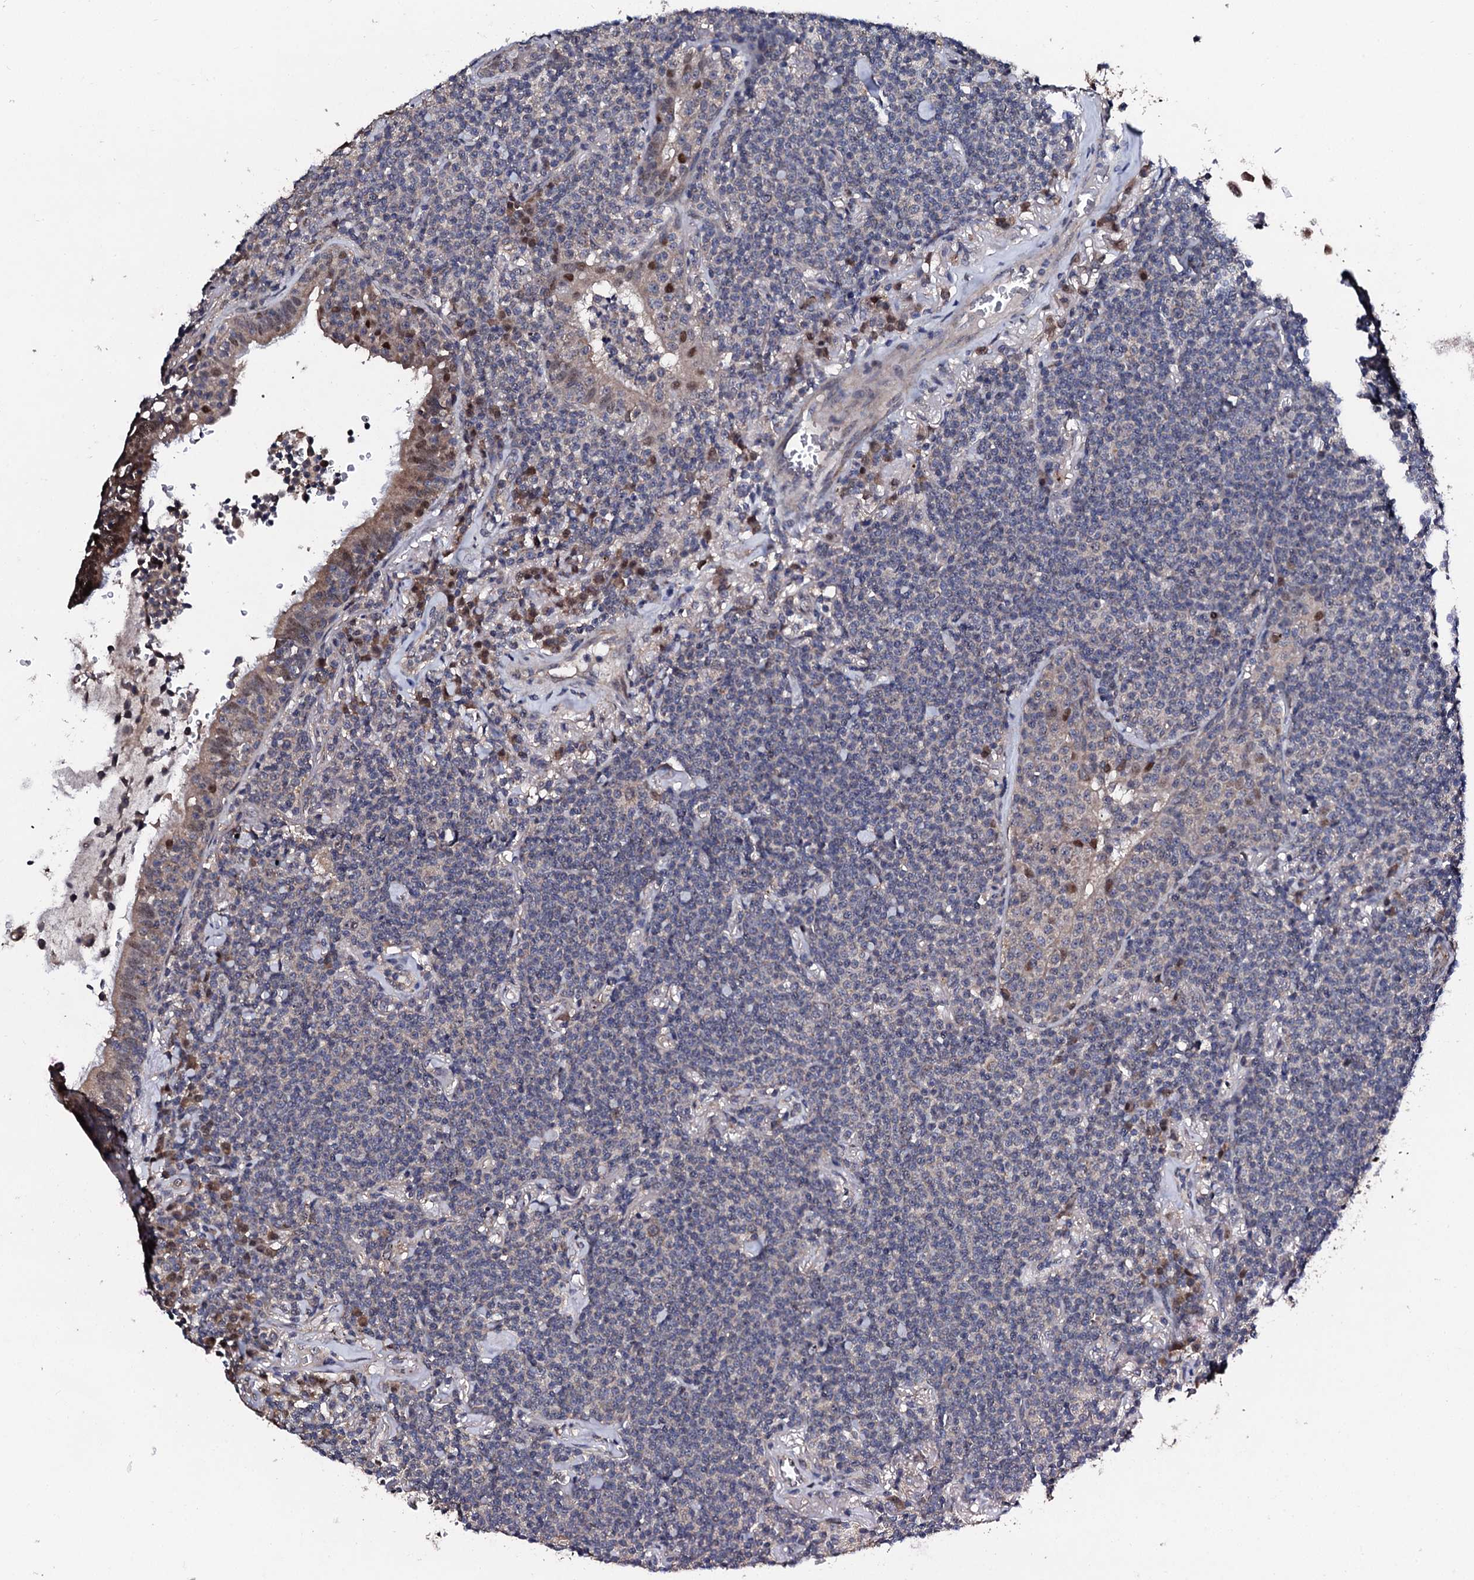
{"staining": {"intensity": "negative", "quantity": "none", "location": "none"}, "tissue": "lymphoma", "cell_type": "Tumor cells", "image_type": "cancer", "snomed": [{"axis": "morphology", "description": "Malignant lymphoma, non-Hodgkin's type, Low grade"}, {"axis": "topography", "description": "Lung"}], "caption": "The immunohistochemistry histopathology image has no significant positivity in tumor cells of lymphoma tissue.", "gene": "IP6K1", "patient": {"sex": "female", "age": 71}}